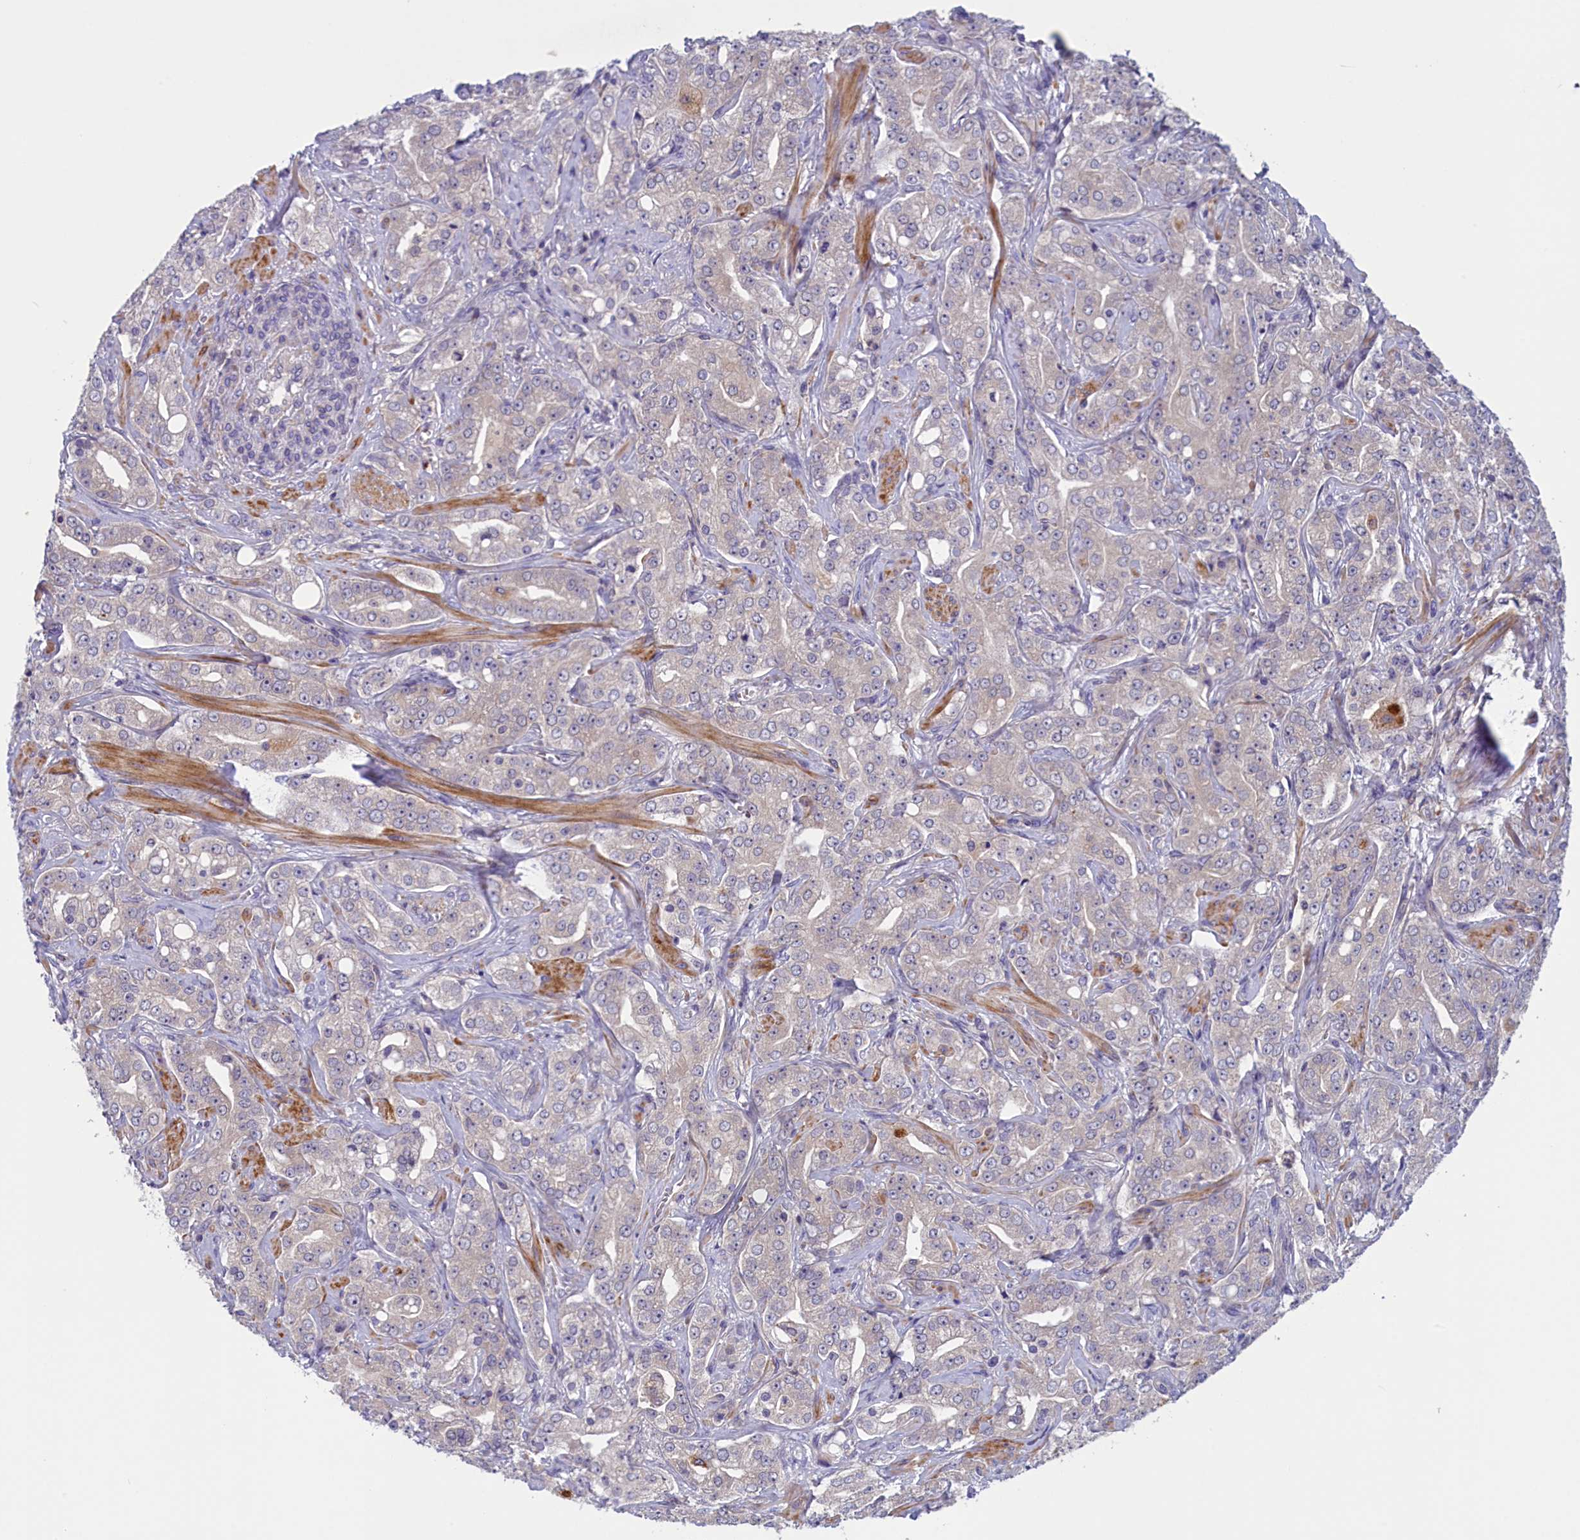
{"staining": {"intensity": "negative", "quantity": "none", "location": "none"}, "tissue": "prostate cancer", "cell_type": "Tumor cells", "image_type": "cancer", "snomed": [{"axis": "morphology", "description": "Adenocarcinoma, Low grade"}, {"axis": "topography", "description": "Prostate"}], "caption": "DAB immunohistochemical staining of prostate cancer exhibits no significant staining in tumor cells. (Stains: DAB (3,3'-diaminobenzidine) IHC with hematoxylin counter stain, Microscopy: brightfield microscopy at high magnification).", "gene": "NUBP1", "patient": {"sex": "male", "age": 67}}